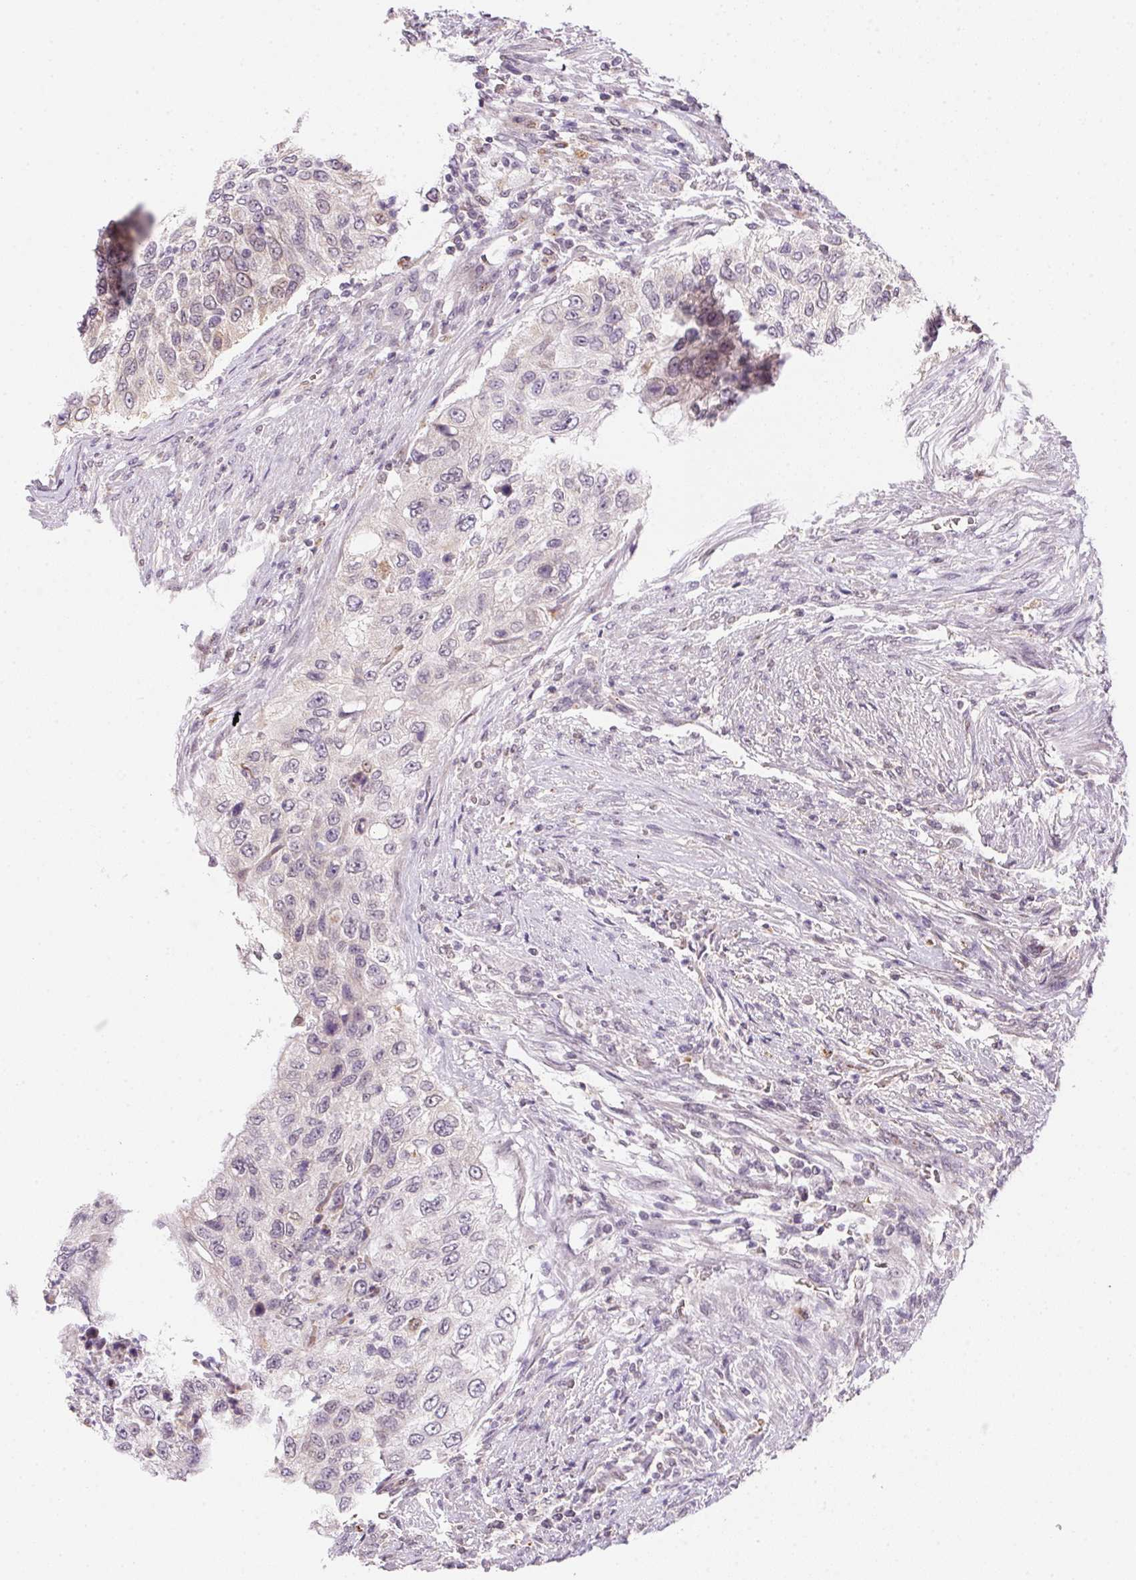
{"staining": {"intensity": "negative", "quantity": "none", "location": "none"}, "tissue": "urothelial cancer", "cell_type": "Tumor cells", "image_type": "cancer", "snomed": [{"axis": "morphology", "description": "Urothelial carcinoma, High grade"}, {"axis": "topography", "description": "Urinary bladder"}], "caption": "Tumor cells show no significant expression in urothelial cancer. (DAB (3,3'-diaminobenzidine) immunohistochemistry with hematoxylin counter stain).", "gene": "METTL13", "patient": {"sex": "female", "age": 60}}